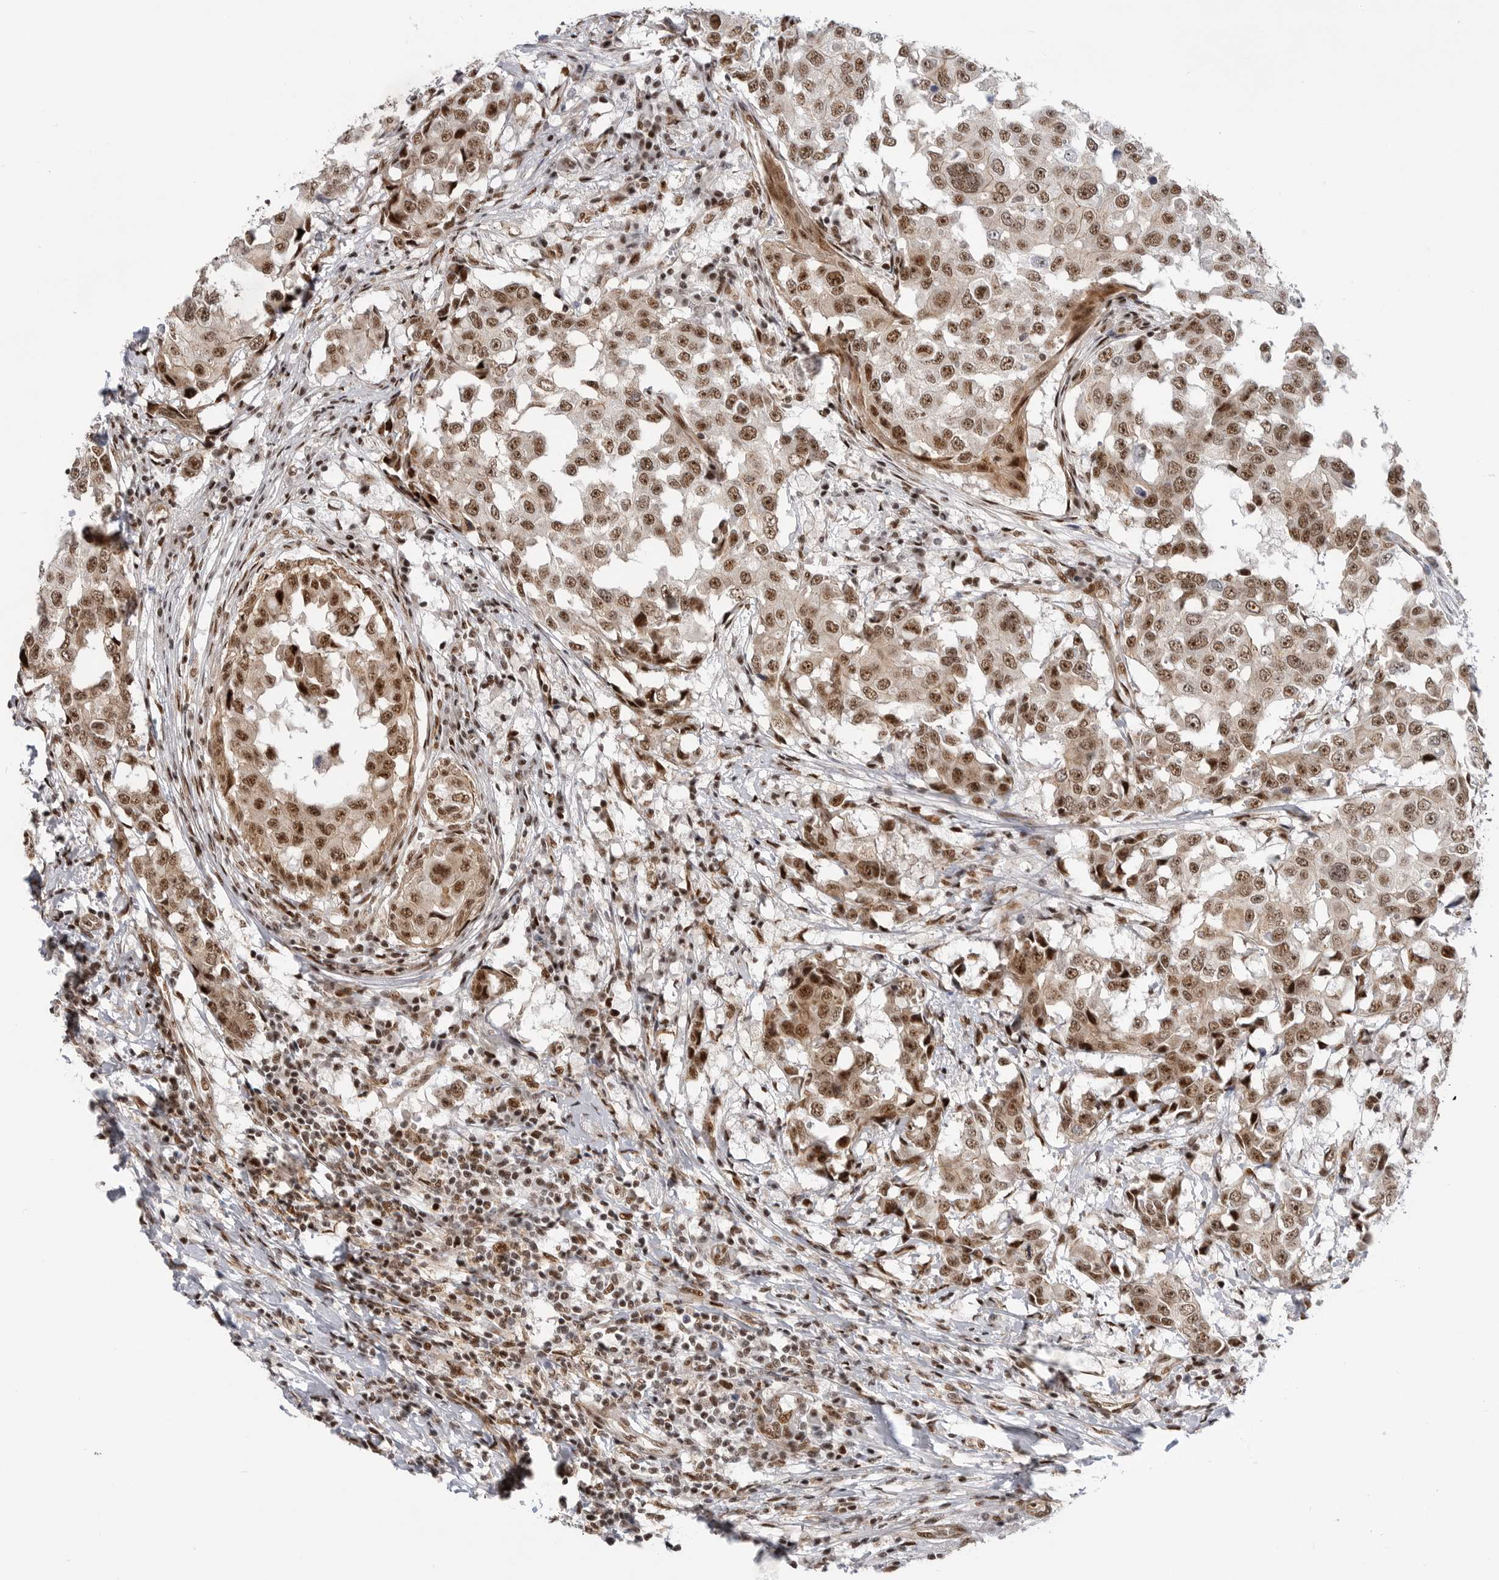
{"staining": {"intensity": "moderate", "quantity": ">75%", "location": "cytoplasmic/membranous,nuclear"}, "tissue": "breast cancer", "cell_type": "Tumor cells", "image_type": "cancer", "snomed": [{"axis": "morphology", "description": "Duct carcinoma"}, {"axis": "topography", "description": "Breast"}], "caption": "A high-resolution image shows immunohistochemistry staining of invasive ductal carcinoma (breast), which shows moderate cytoplasmic/membranous and nuclear staining in about >75% of tumor cells. Immunohistochemistry (ihc) stains the protein in brown and the nuclei are stained blue.", "gene": "GPATCH2", "patient": {"sex": "female", "age": 27}}